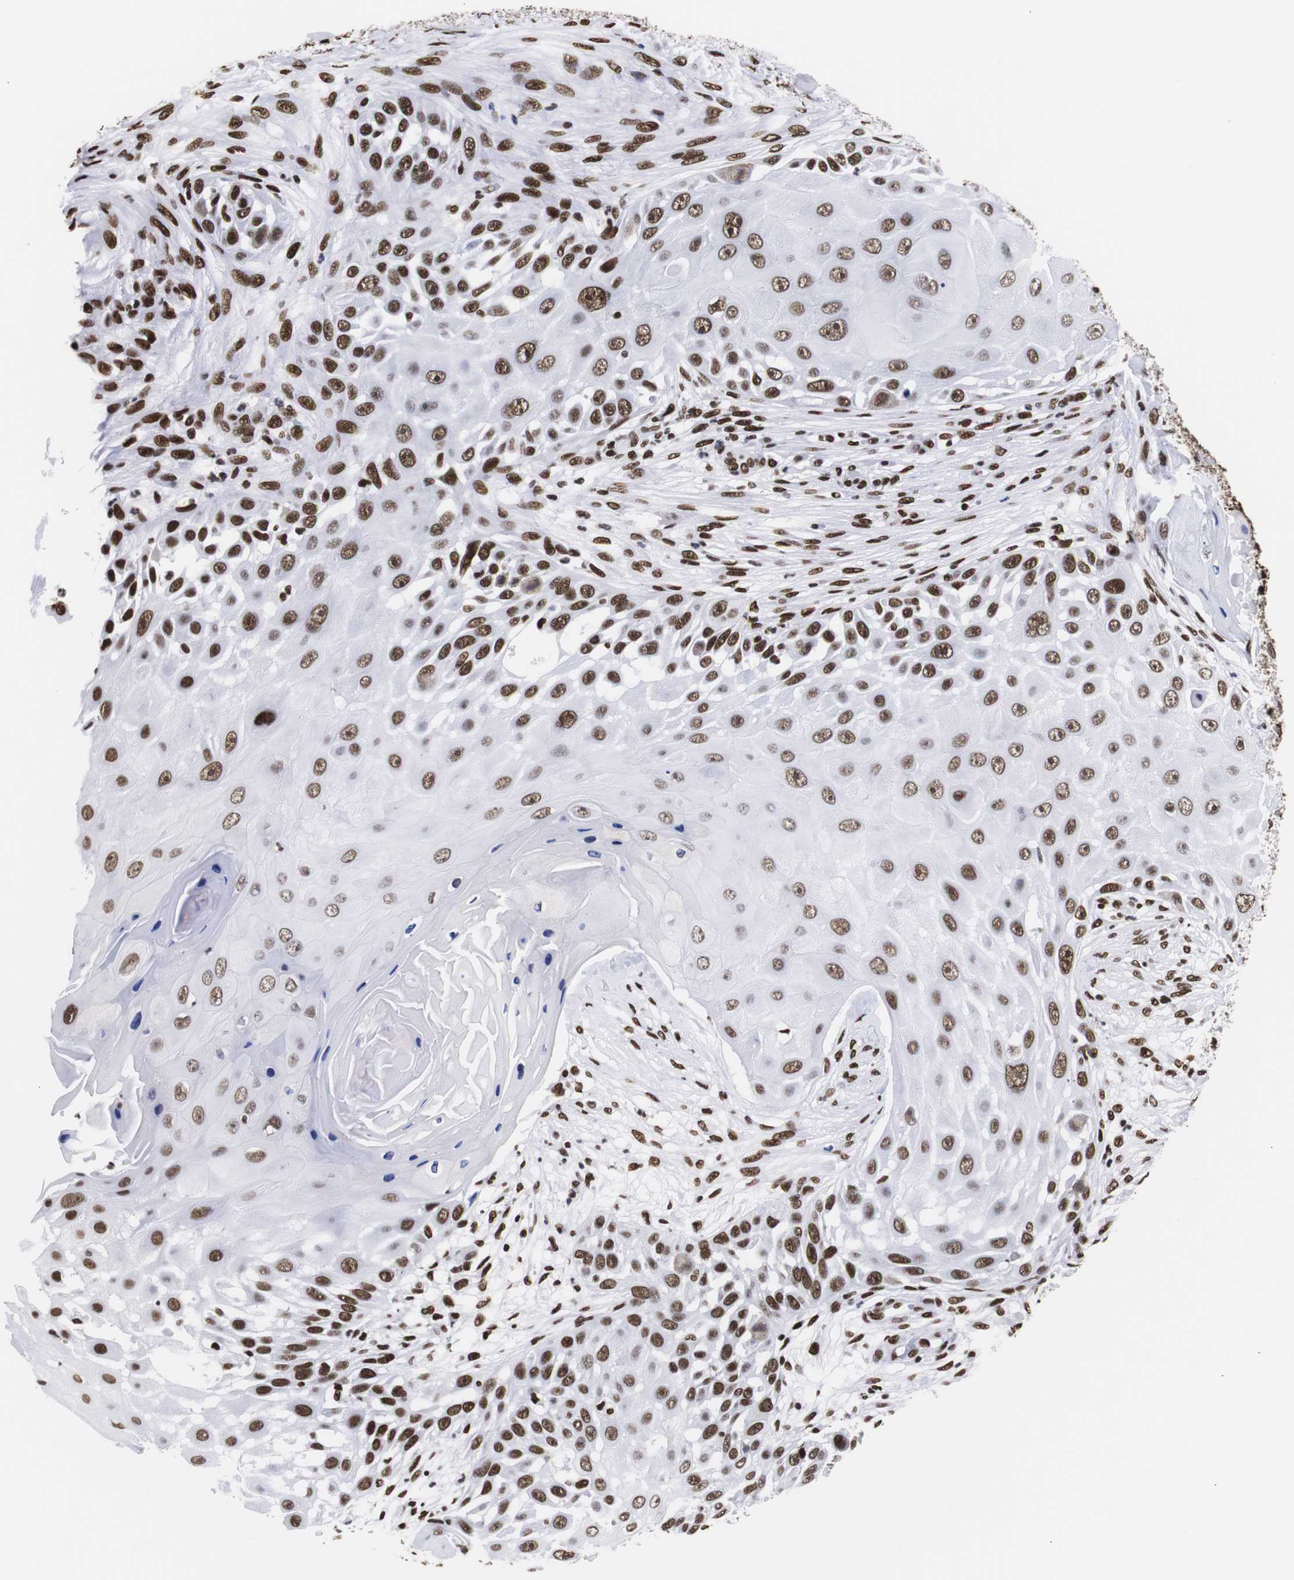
{"staining": {"intensity": "strong", "quantity": ">75%", "location": "nuclear"}, "tissue": "skin cancer", "cell_type": "Tumor cells", "image_type": "cancer", "snomed": [{"axis": "morphology", "description": "Squamous cell carcinoma, NOS"}, {"axis": "topography", "description": "Skin"}], "caption": "IHC image of neoplastic tissue: squamous cell carcinoma (skin) stained using IHC shows high levels of strong protein expression localized specifically in the nuclear of tumor cells, appearing as a nuclear brown color.", "gene": "HNRNPH2", "patient": {"sex": "female", "age": 44}}